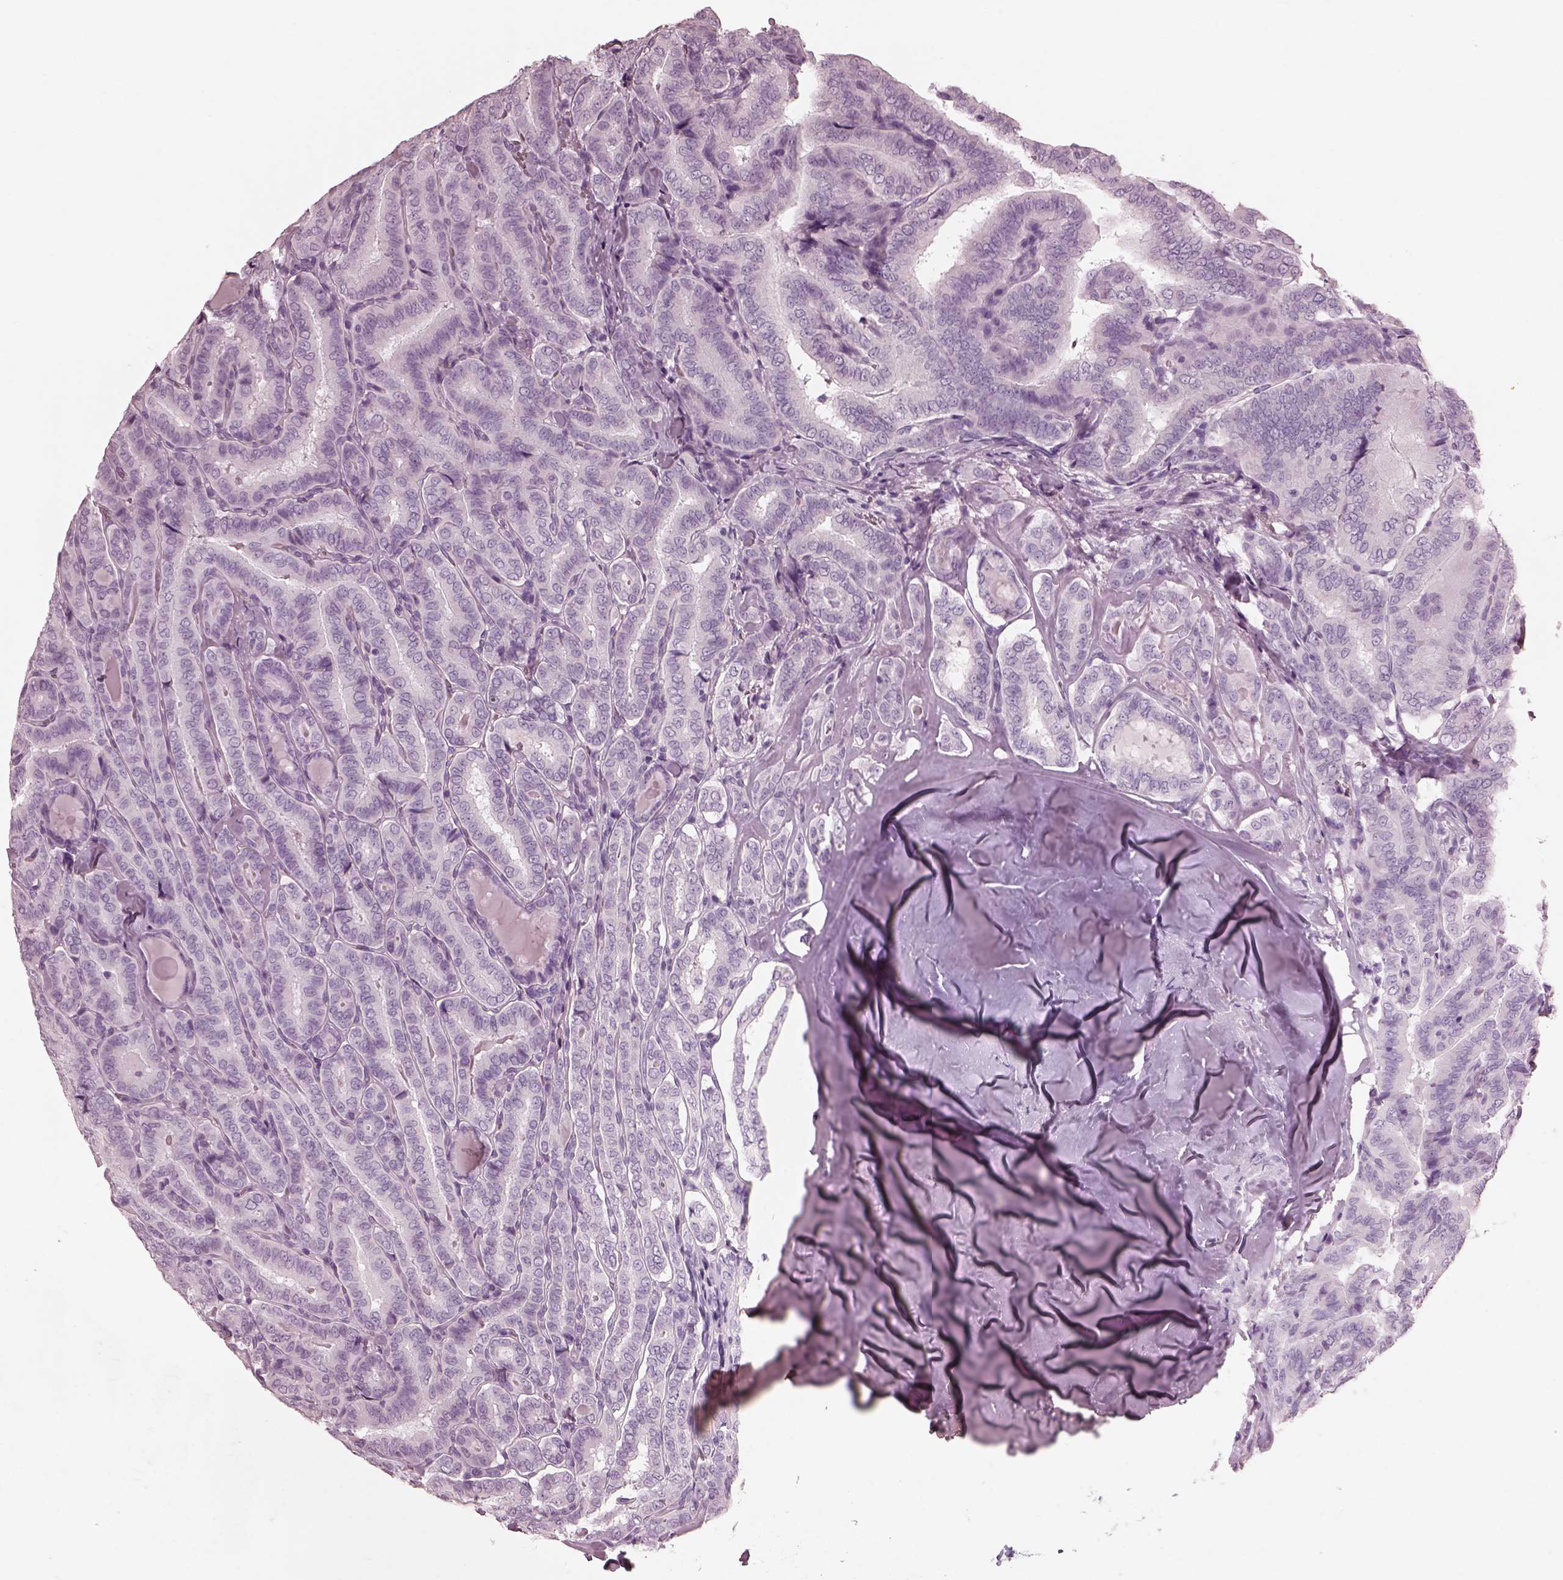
{"staining": {"intensity": "negative", "quantity": "none", "location": "none"}, "tissue": "thyroid cancer", "cell_type": "Tumor cells", "image_type": "cancer", "snomed": [{"axis": "morphology", "description": "Papillary adenocarcinoma, NOS"}, {"axis": "morphology", "description": "Papillary adenoma metastatic"}, {"axis": "topography", "description": "Thyroid gland"}], "caption": "Thyroid papillary adenoma metastatic stained for a protein using immunohistochemistry demonstrates no expression tumor cells.", "gene": "FABP9", "patient": {"sex": "female", "age": 50}}